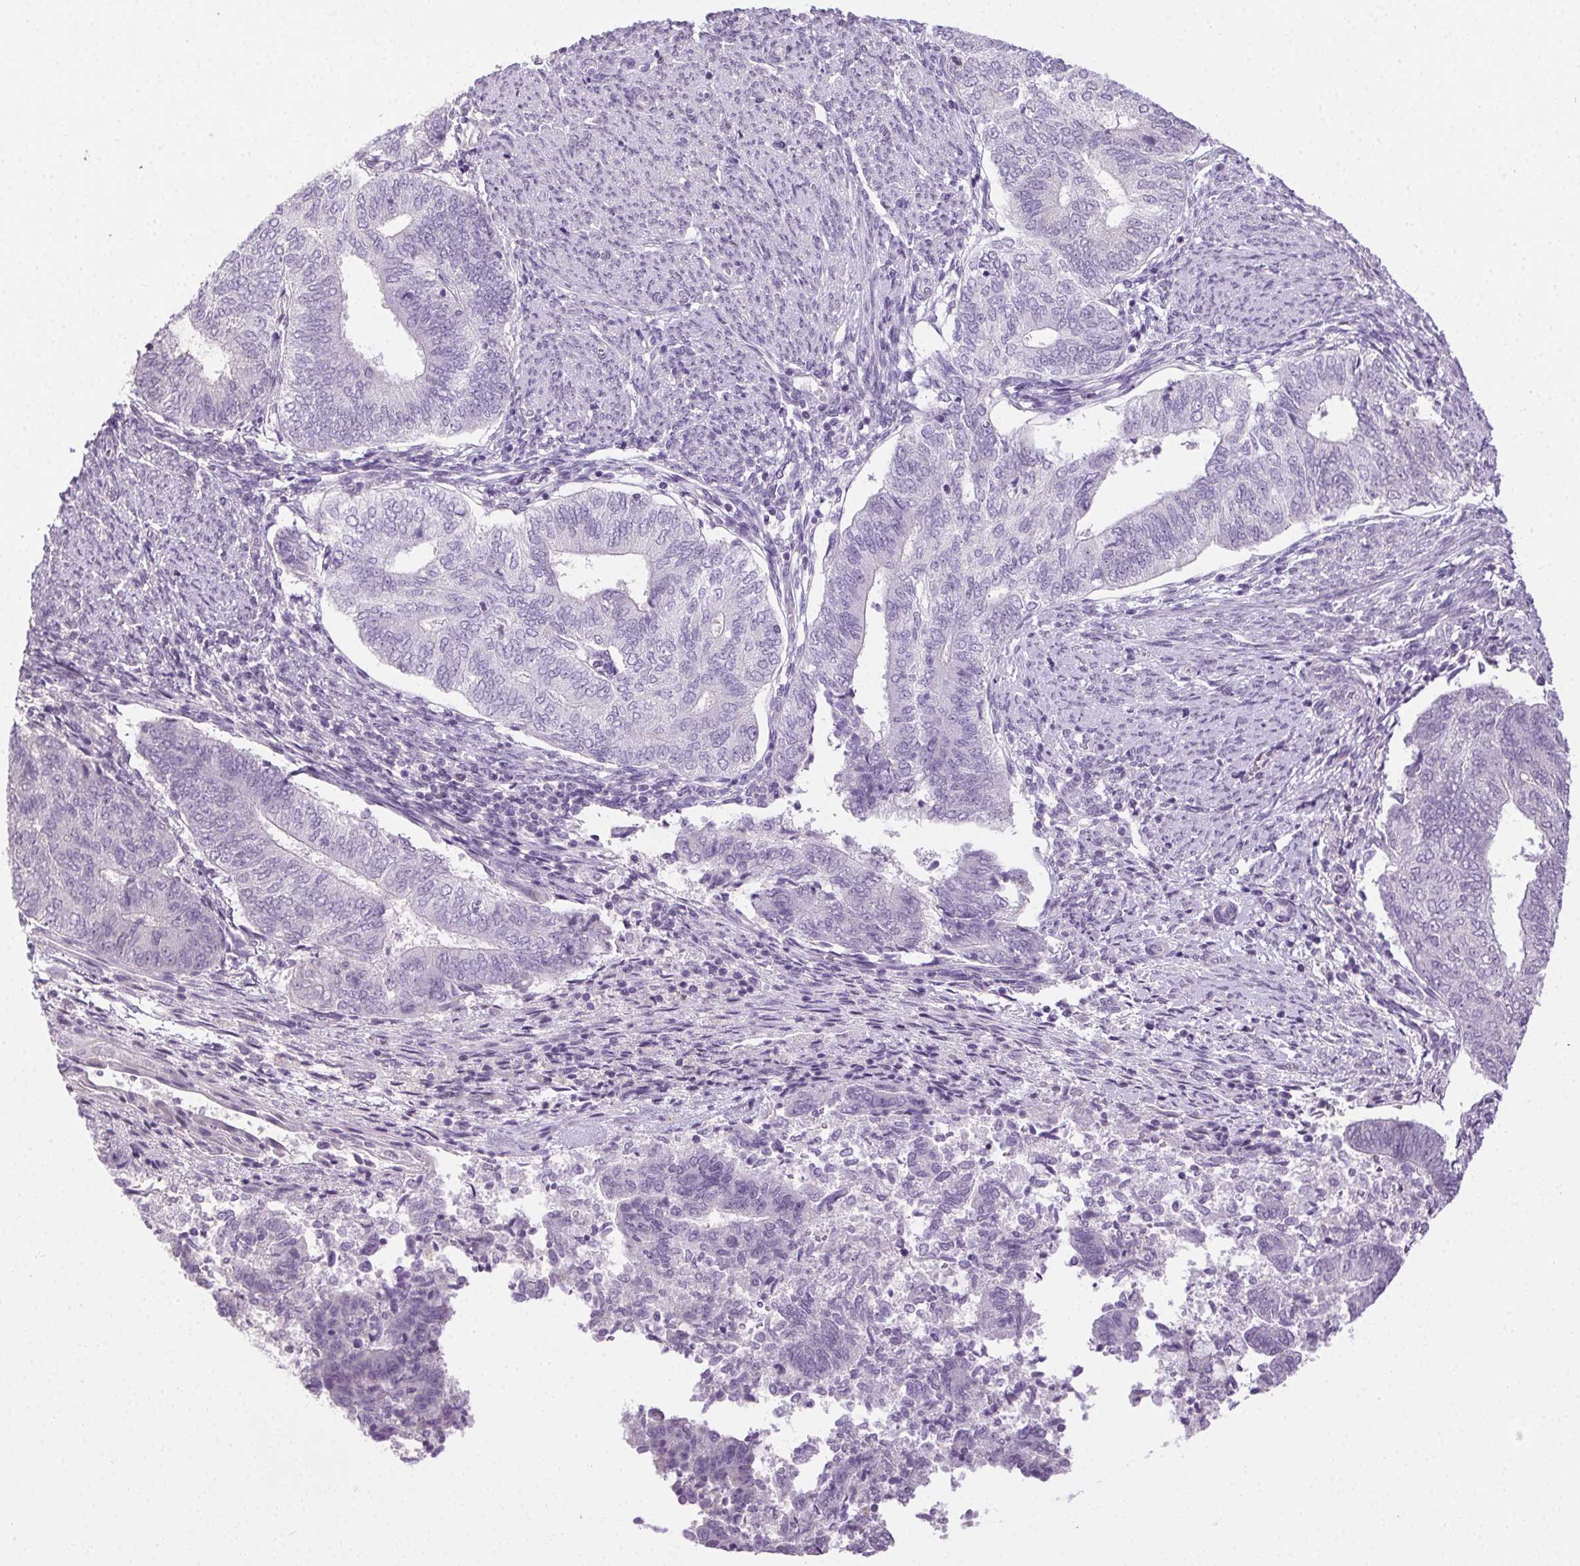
{"staining": {"intensity": "negative", "quantity": "none", "location": "none"}, "tissue": "endometrial cancer", "cell_type": "Tumor cells", "image_type": "cancer", "snomed": [{"axis": "morphology", "description": "Adenocarcinoma, NOS"}, {"axis": "topography", "description": "Endometrium"}], "caption": "Tumor cells are negative for protein expression in human adenocarcinoma (endometrial).", "gene": "SYCE2", "patient": {"sex": "female", "age": 65}}